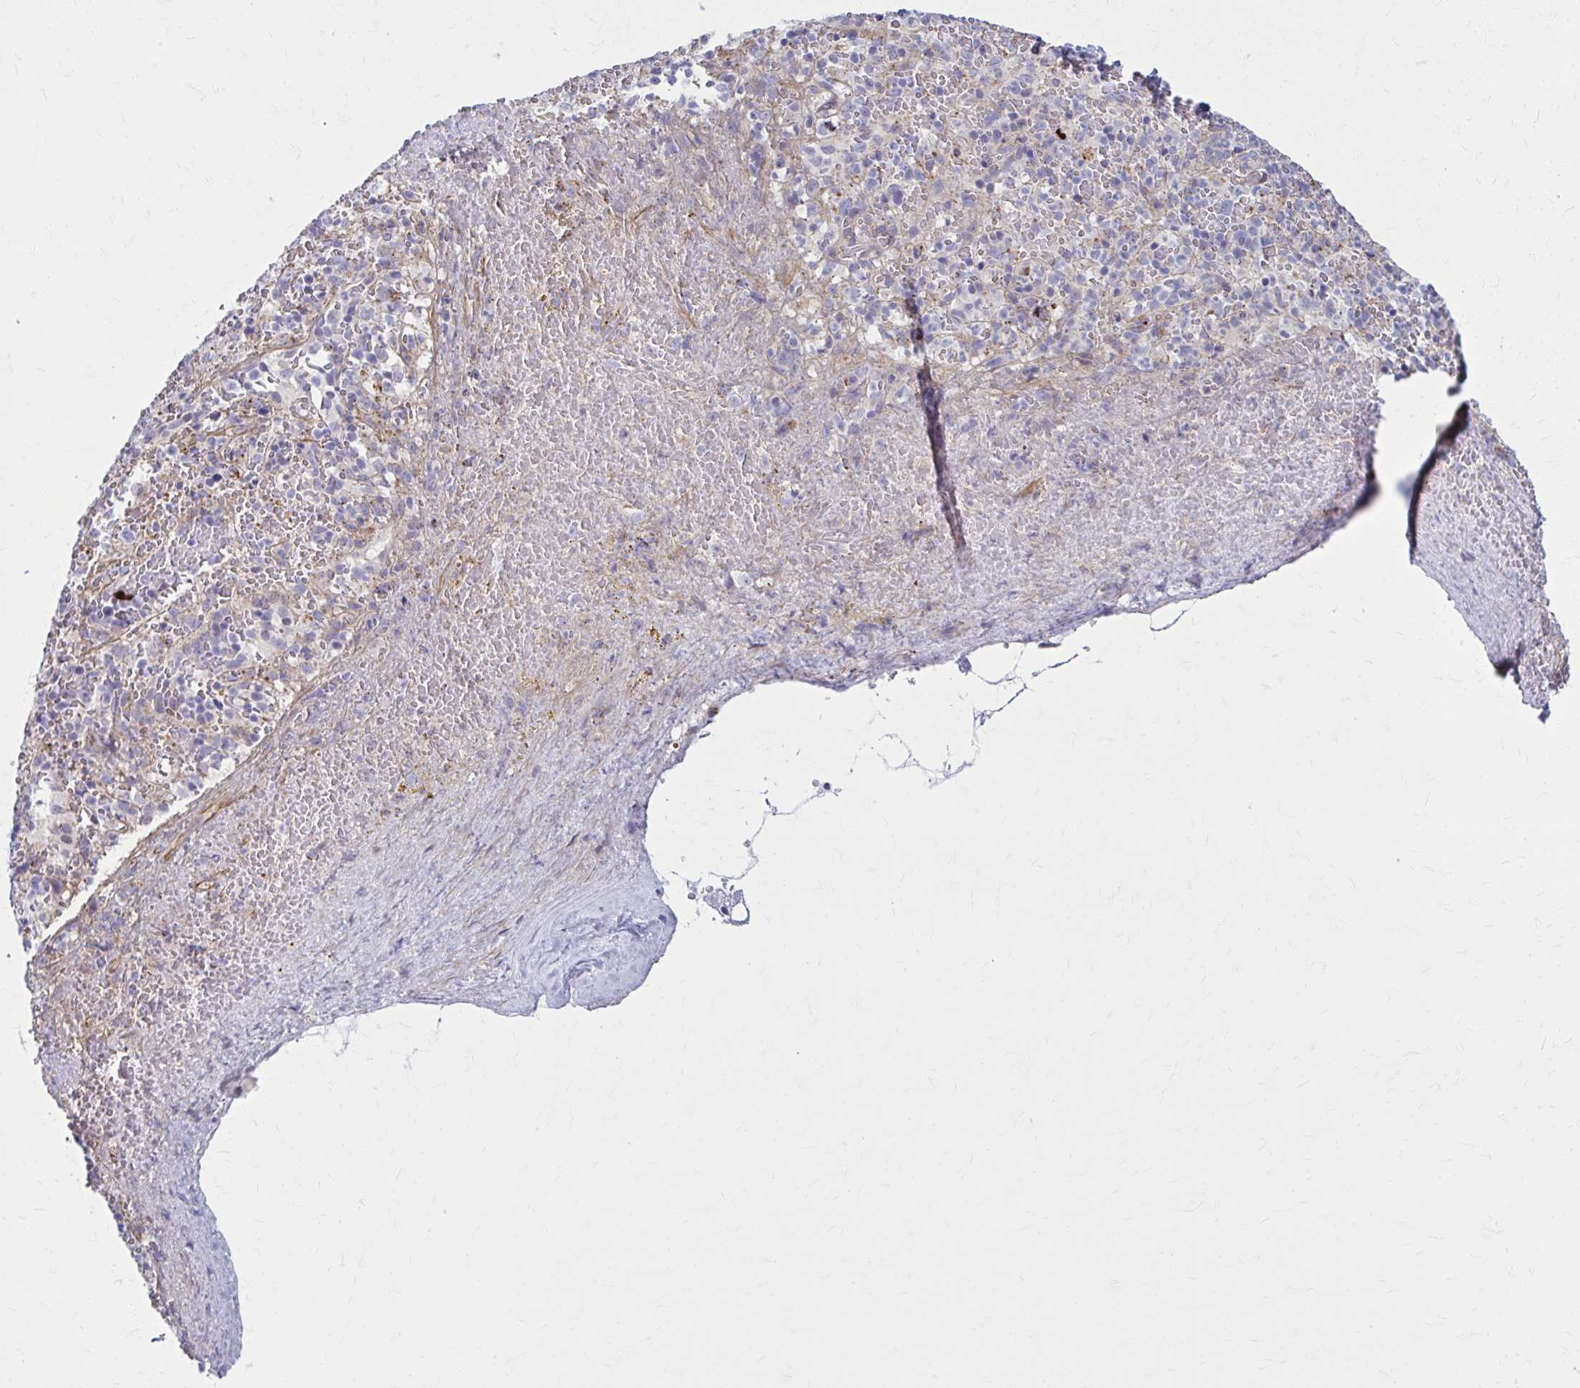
{"staining": {"intensity": "negative", "quantity": "none", "location": "none"}, "tissue": "spleen", "cell_type": "Cells in red pulp", "image_type": "normal", "snomed": [{"axis": "morphology", "description": "Normal tissue, NOS"}, {"axis": "topography", "description": "Spleen"}], "caption": "This is an immunohistochemistry image of benign human spleen. There is no positivity in cells in red pulp.", "gene": "LRRC4B", "patient": {"sex": "female", "age": 50}}